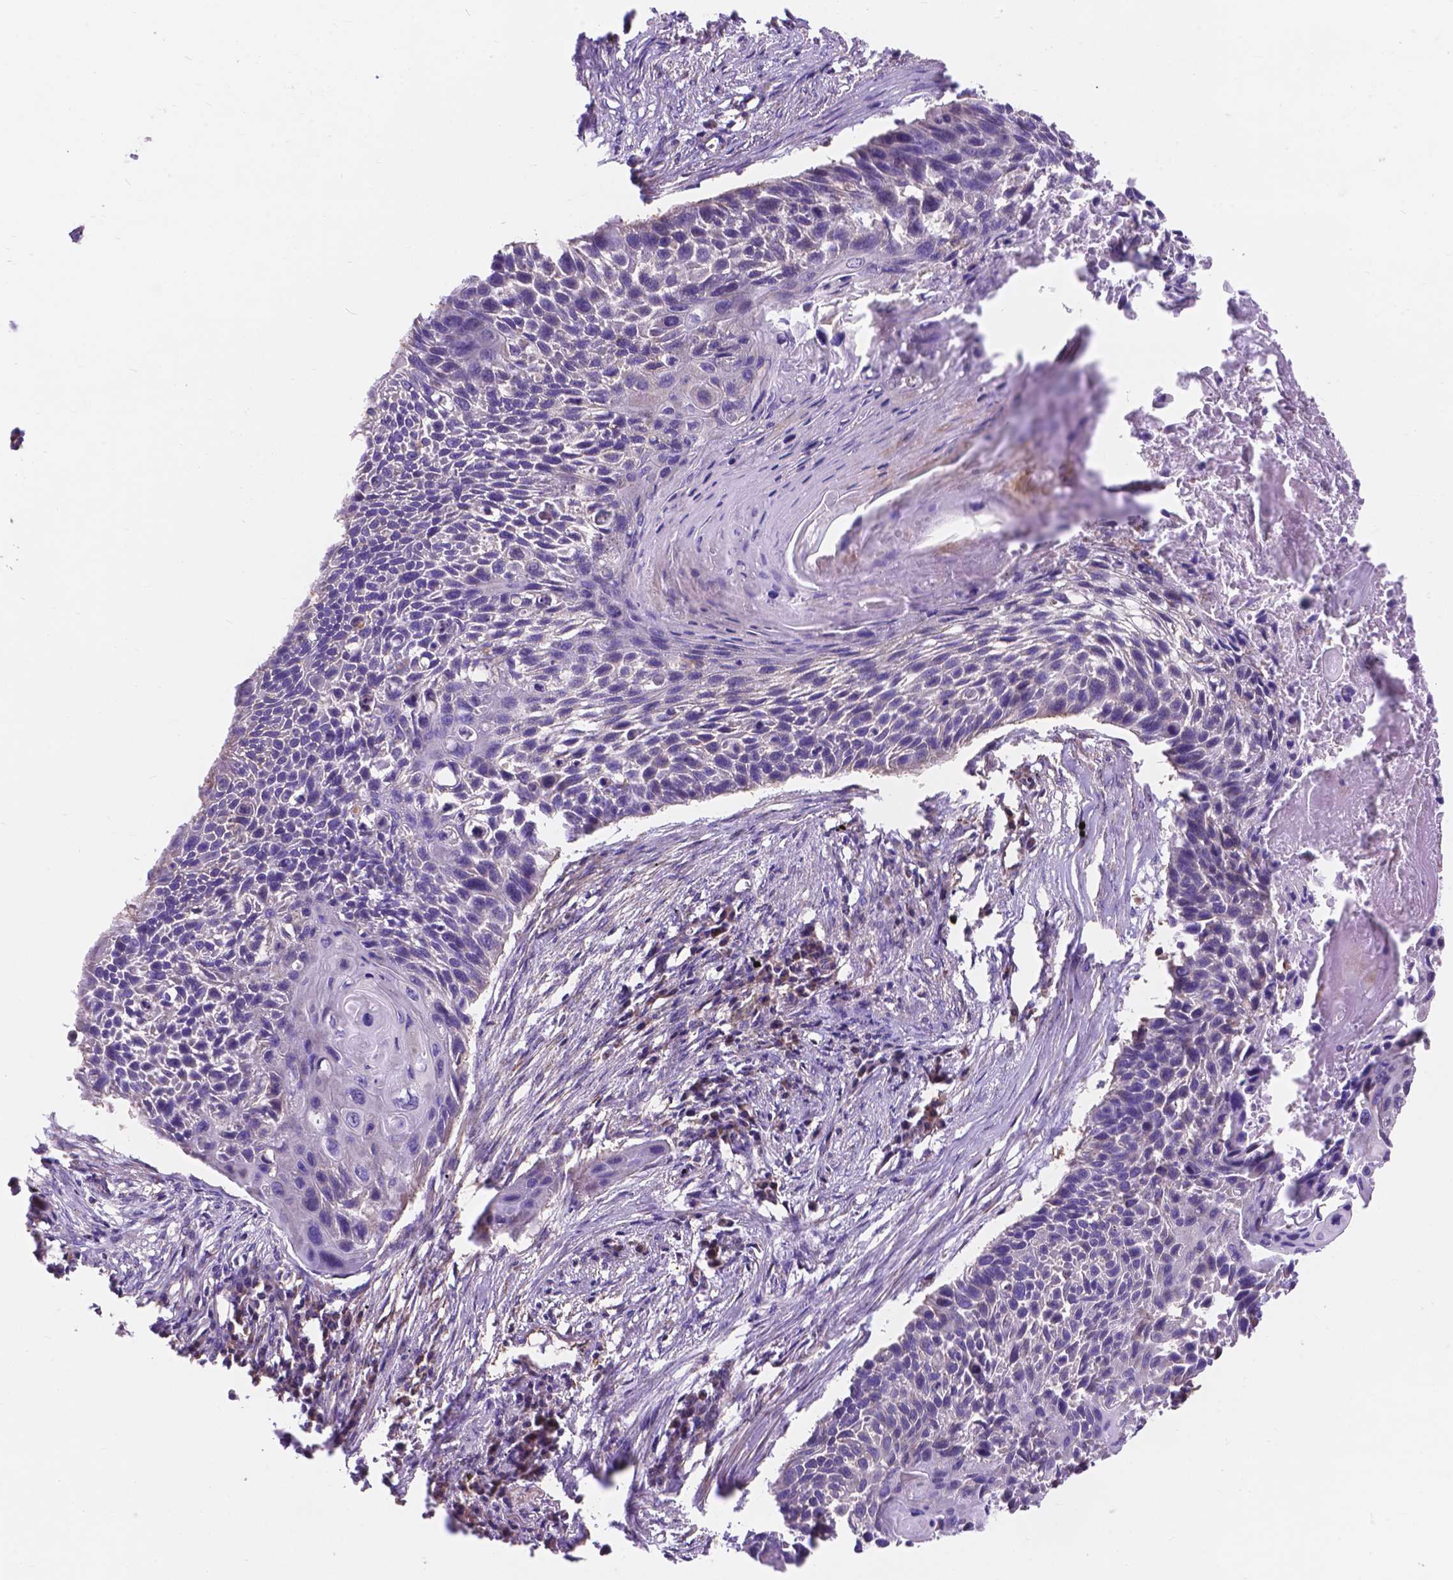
{"staining": {"intensity": "negative", "quantity": "none", "location": "none"}, "tissue": "lung cancer", "cell_type": "Tumor cells", "image_type": "cancer", "snomed": [{"axis": "morphology", "description": "Squamous cell carcinoma, NOS"}, {"axis": "topography", "description": "Lung"}], "caption": "A photomicrograph of human squamous cell carcinoma (lung) is negative for staining in tumor cells.", "gene": "AK3", "patient": {"sex": "male", "age": 78}}